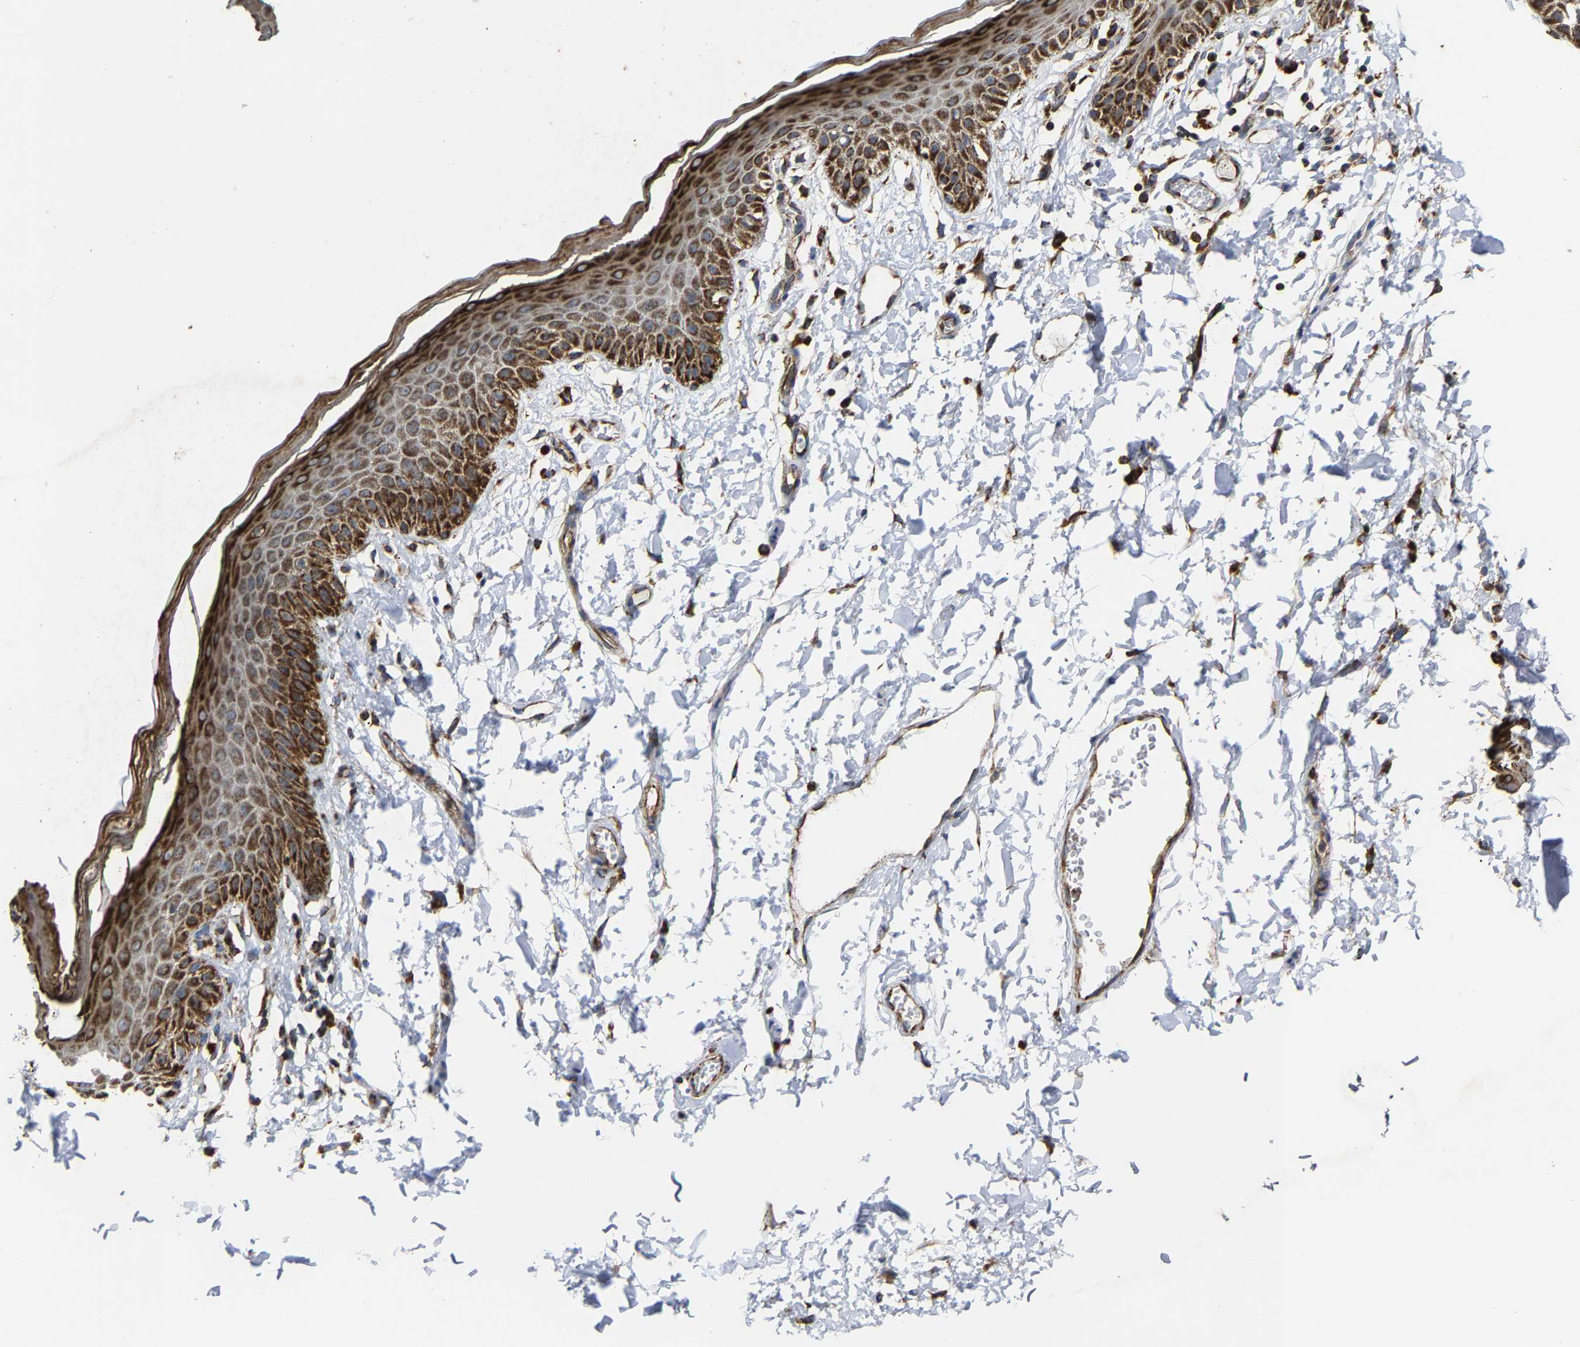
{"staining": {"intensity": "strong", "quantity": ">75%", "location": "cytoplasmic/membranous"}, "tissue": "skin", "cell_type": "Epidermal cells", "image_type": "normal", "snomed": [{"axis": "morphology", "description": "Normal tissue, NOS"}, {"axis": "topography", "description": "Anal"}], "caption": "The immunohistochemical stain shows strong cytoplasmic/membranous staining in epidermal cells of benign skin.", "gene": "NDUFV3", "patient": {"sex": "male", "age": 44}}